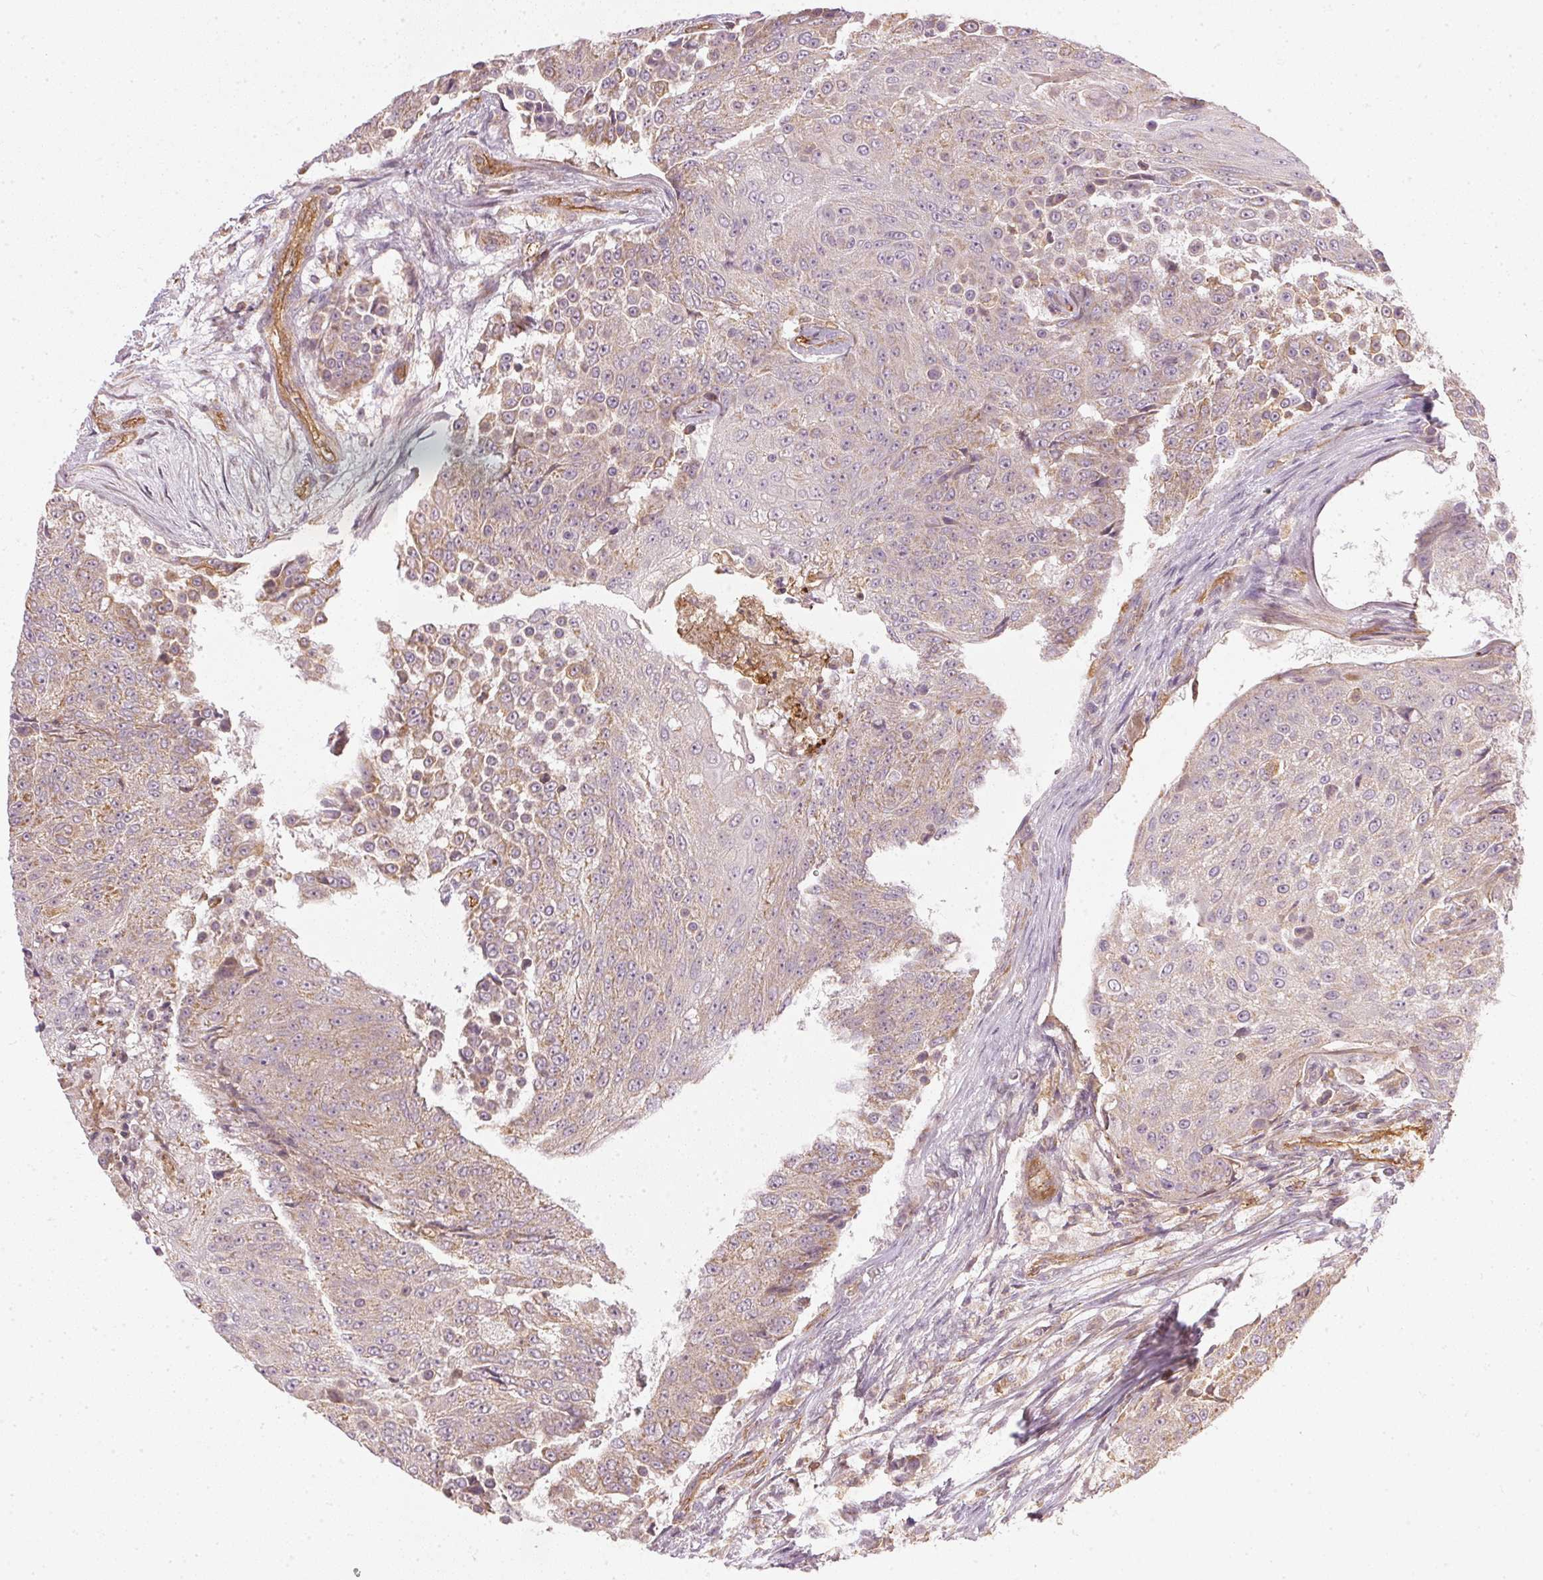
{"staining": {"intensity": "weak", "quantity": "<25%", "location": "cytoplasmic/membranous"}, "tissue": "urothelial cancer", "cell_type": "Tumor cells", "image_type": "cancer", "snomed": [{"axis": "morphology", "description": "Urothelial carcinoma, High grade"}, {"axis": "topography", "description": "Urinary bladder"}], "caption": "The histopathology image demonstrates no significant staining in tumor cells of urothelial cancer.", "gene": "NADK2", "patient": {"sex": "female", "age": 63}}